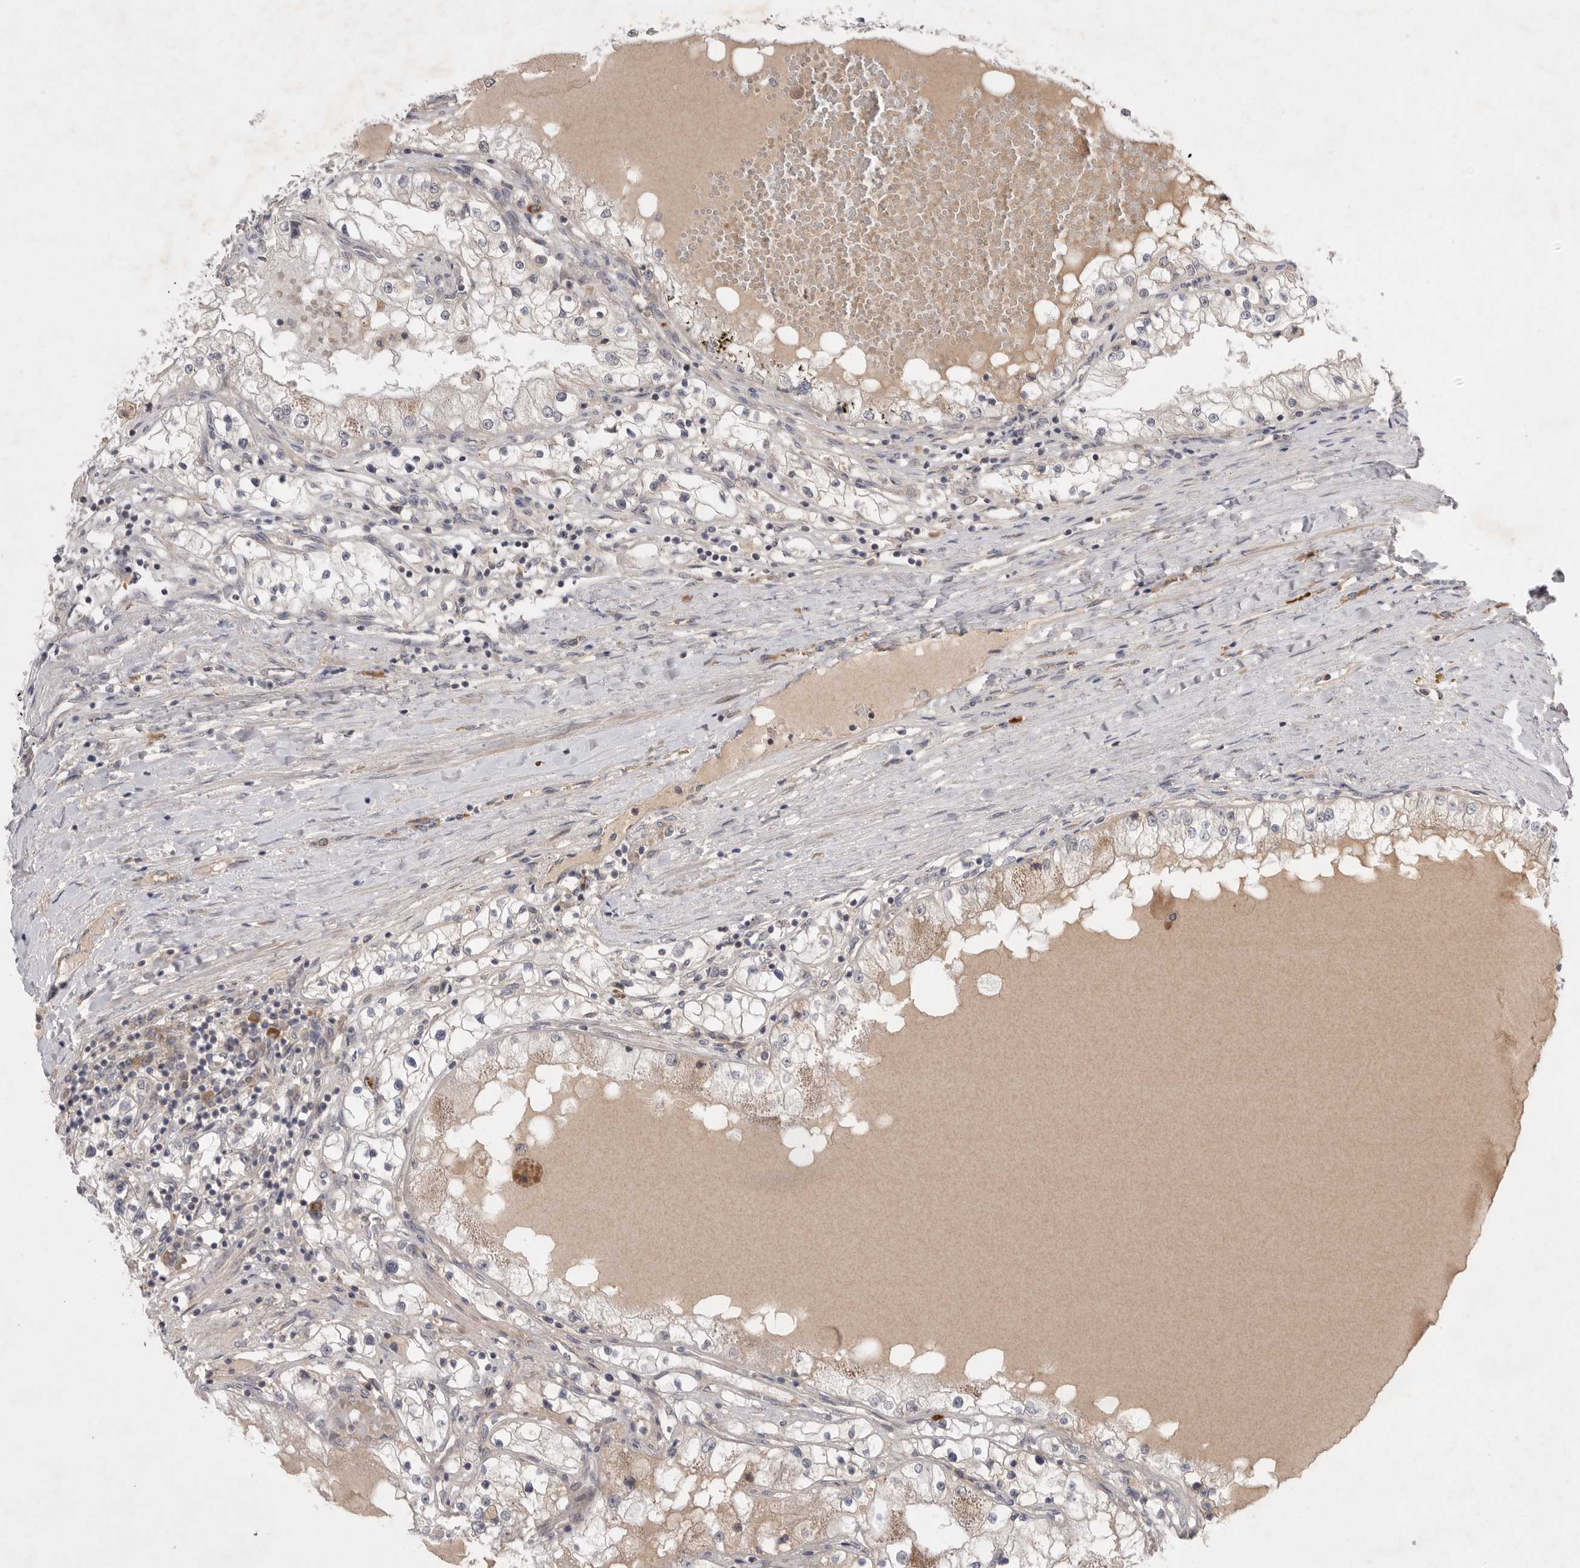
{"staining": {"intensity": "negative", "quantity": "none", "location": "none"}, "tissue": "renal cancer", "cell_type": "Tumor cells", "image_type": "cancer", "snomed": [{"axis": "morphology", "description": "Adenocarcinoma, NOS"}, {"axis": "topography", "description": "Kidney"}], "caption": "Immunohistochemistry (IHC) photomicrograph of neoplastic tissue: human renal cancer stained with DAB (3,3'-diaminobenzidine) demonstrates no significant protein staining in tumor cells. (DAB immunohistochemistry, high magnification).", "gene": "NRCAM", "patient": {"sex": "male", "age": 68}}